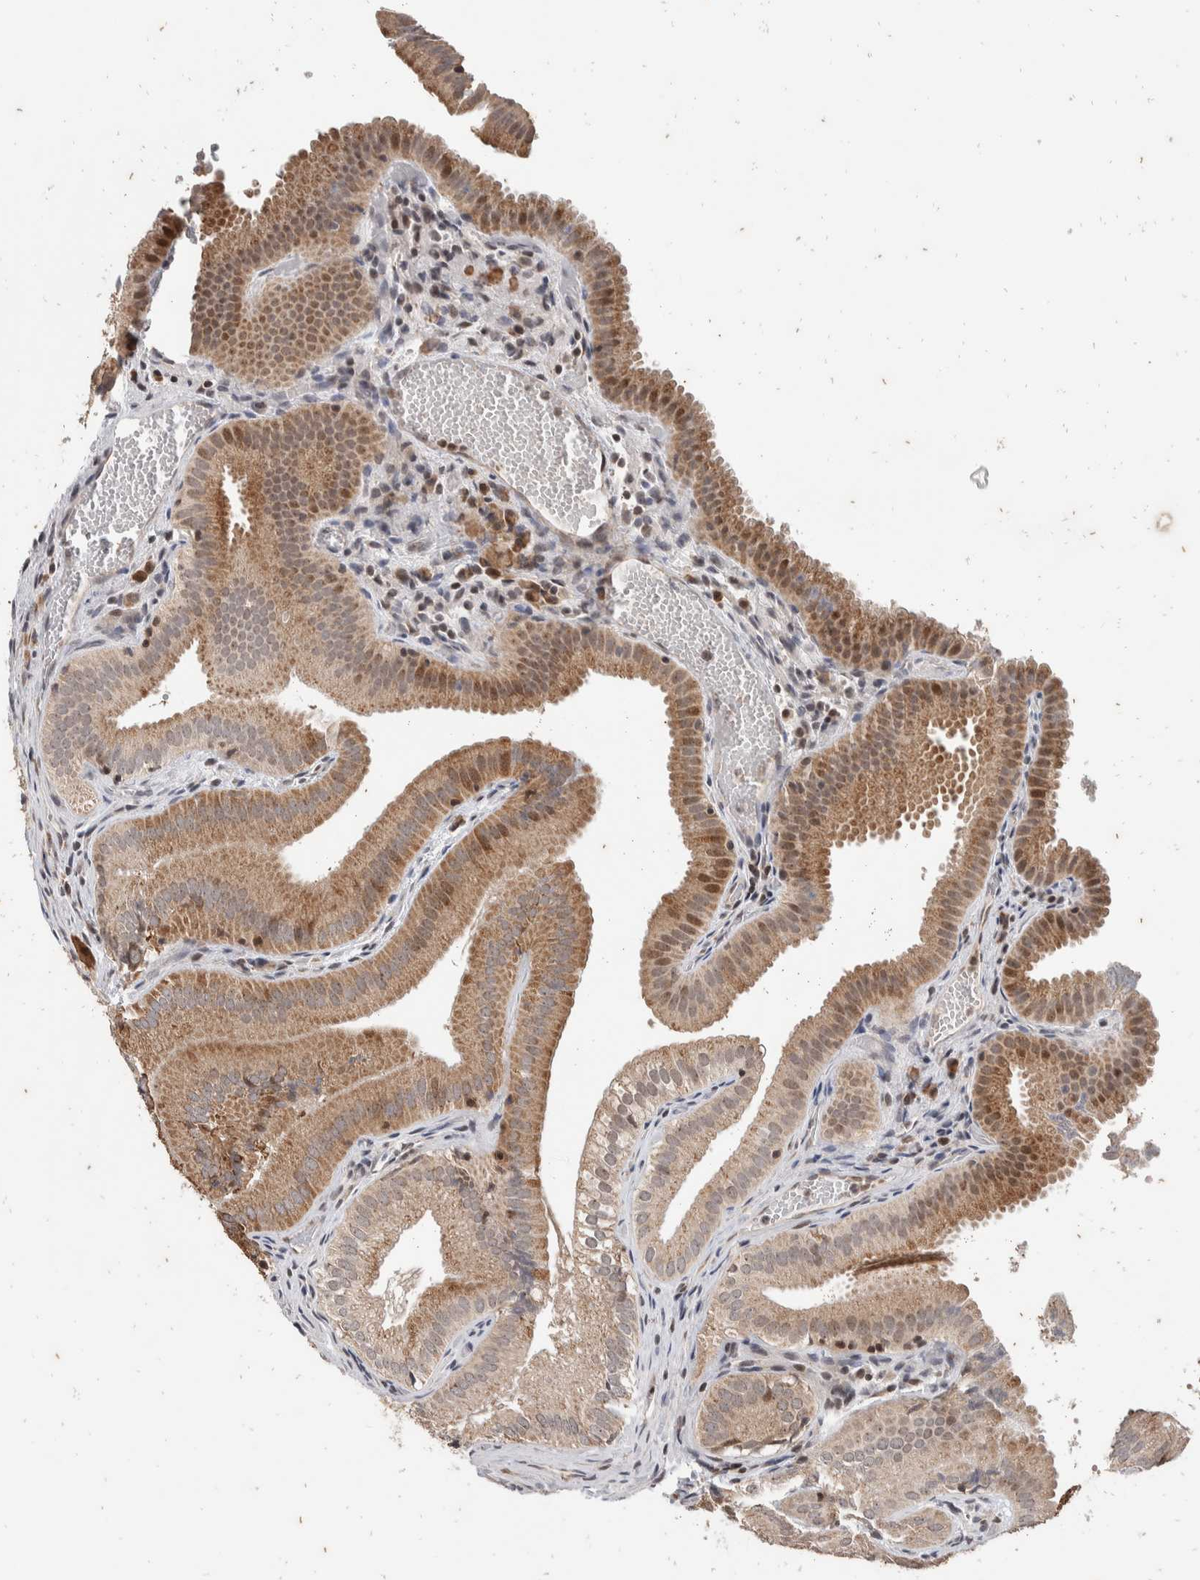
{"staining": {"intensity": "moderate", "quantity": ">75%", "location": "cytoplasmic/membranous,nuclear"}, "tissue": "gallbladder", "cell_type": "Glandular cells", "image_type": "normal", "snomed": [{"axis": "morphology", "description": "Normal tissue, NOS"}, {"axis": "topography", "description": "Gallbladder"}], "caption": "Gallbladder was stained to show a protein in brown. There is medium levels of moderate cytoplasmic/membranous,nuclear positivity in about >75% of glandular cells. (DAB = brown stain, brightfield microscopy at high magnification).", "gene": "ATXN7L1", "patient": {"sex": "female", "age": 30}}